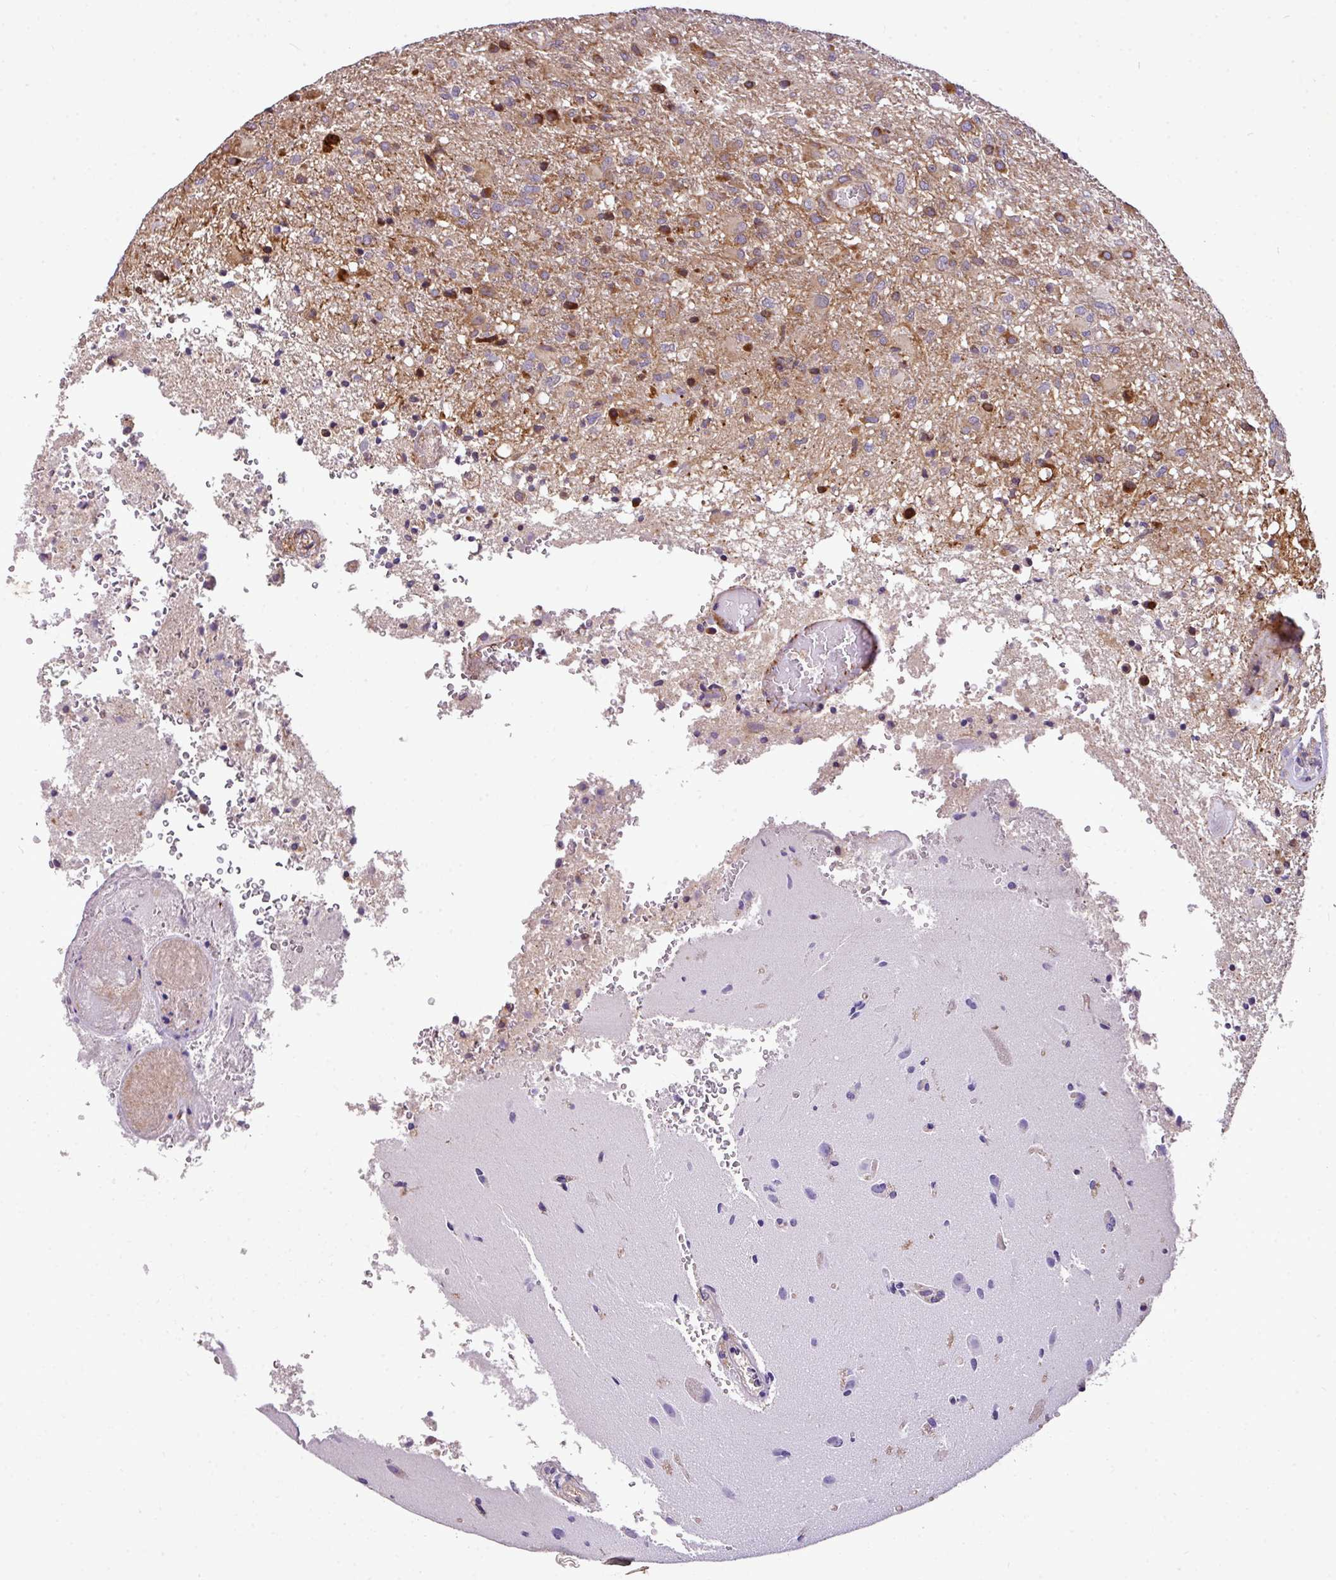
{"staining": {"intensity": "moderate", "quantity": "<25%", "location": "cytoplasmic/membranous"}, "tissue": "glioma", "cell_type": "Tumor cells", "image_type": "cancer", "snomed": [{"axis": "morphology", "description": "Glioma, malignant, High grade"}, {"axis": "topography", "description": "Brain"}], "caption": "A brown stain labels moderate cytoplasmic/membranous staining of a protein in malignant glioma (high-grade) tumor cells.", "gene": "CASS4", "patient": {"sex": "female", "age": 74}}